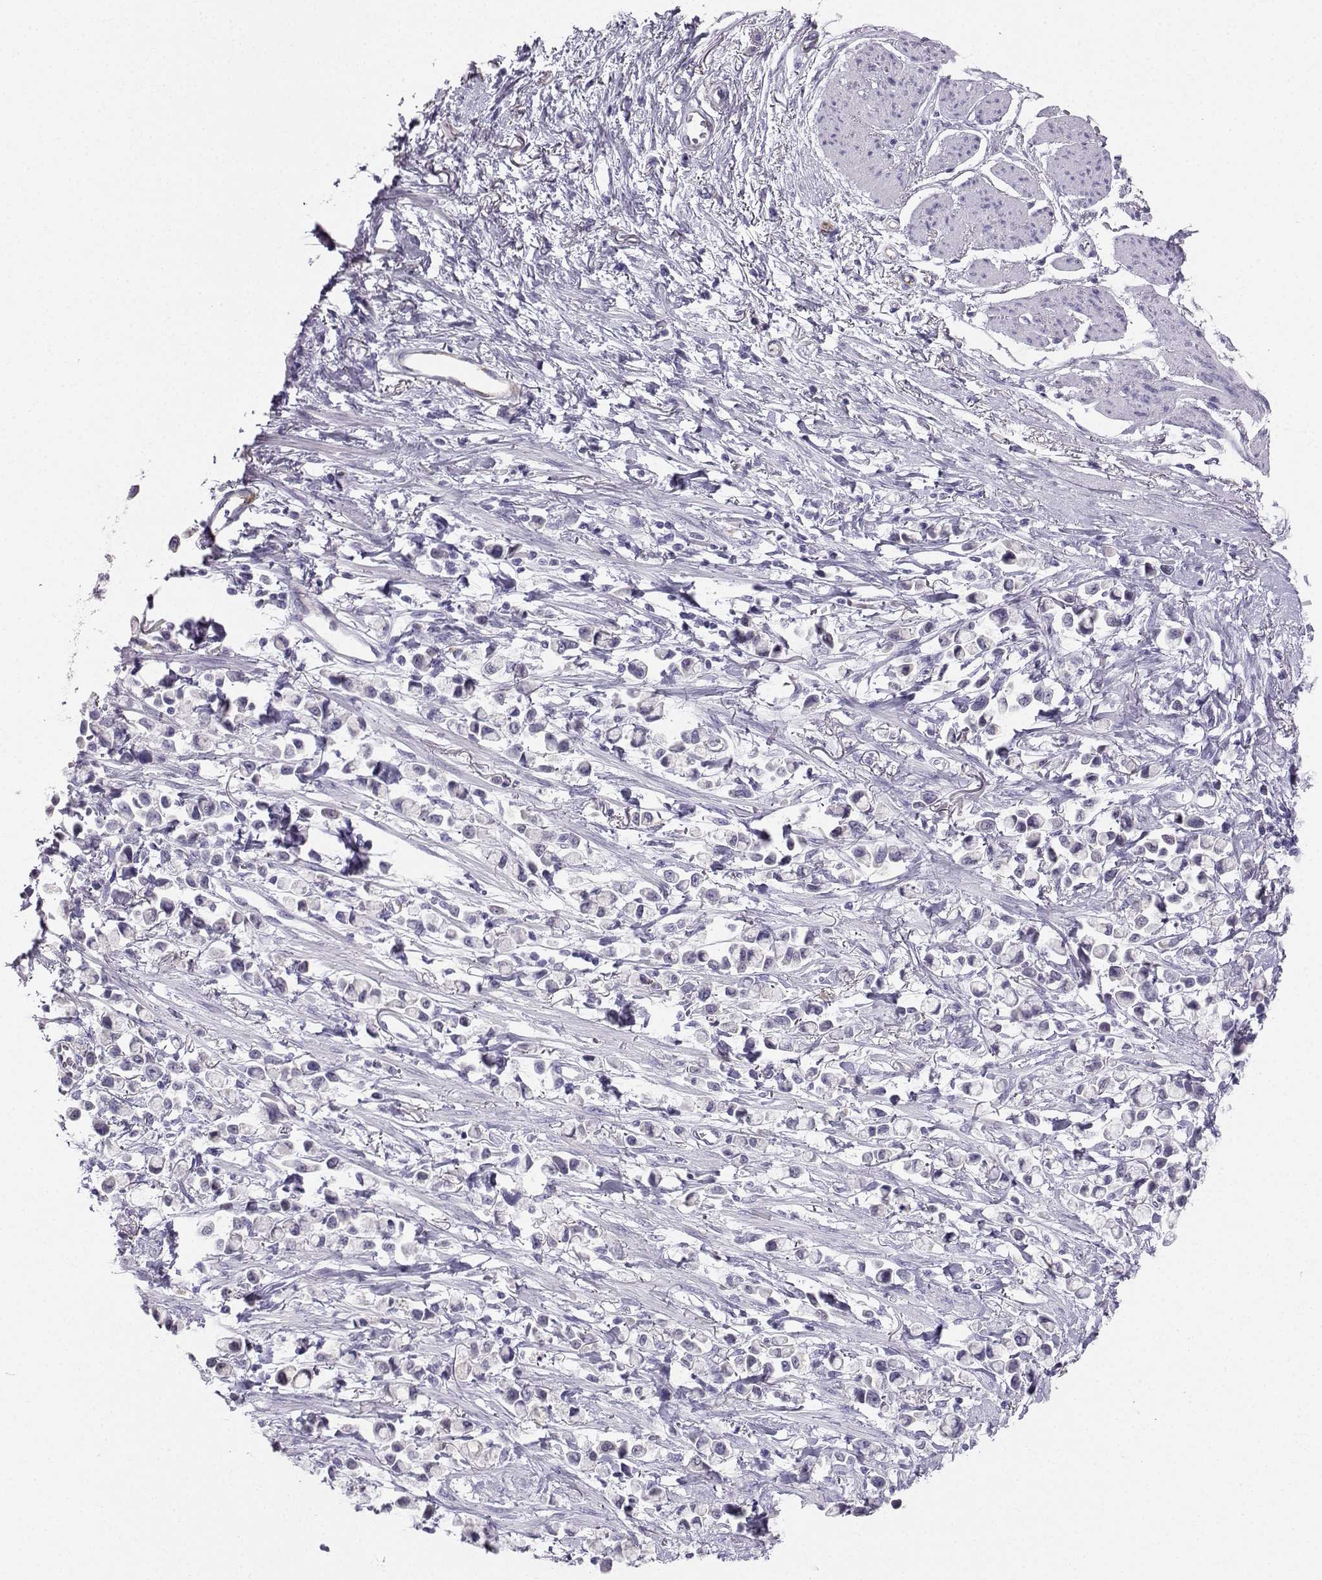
{"staining": {"intensity": "negative", "quantity": "none", "location": "none"}, "tissue": "stomach cancer", "cell_type": "Tumor cells", "image_type": "cancer", "snomed": [{"axis": "morphology", "description": "Adenocarcinoma, NOS"}, {"axis": "topography", "description": "Stomach"}], "caption": "Tumor cells are negative for protein expression in human adenocarcinoma (stomach).", "gene": "IQCD", "patient": {"sex": "female", "age": 81}}